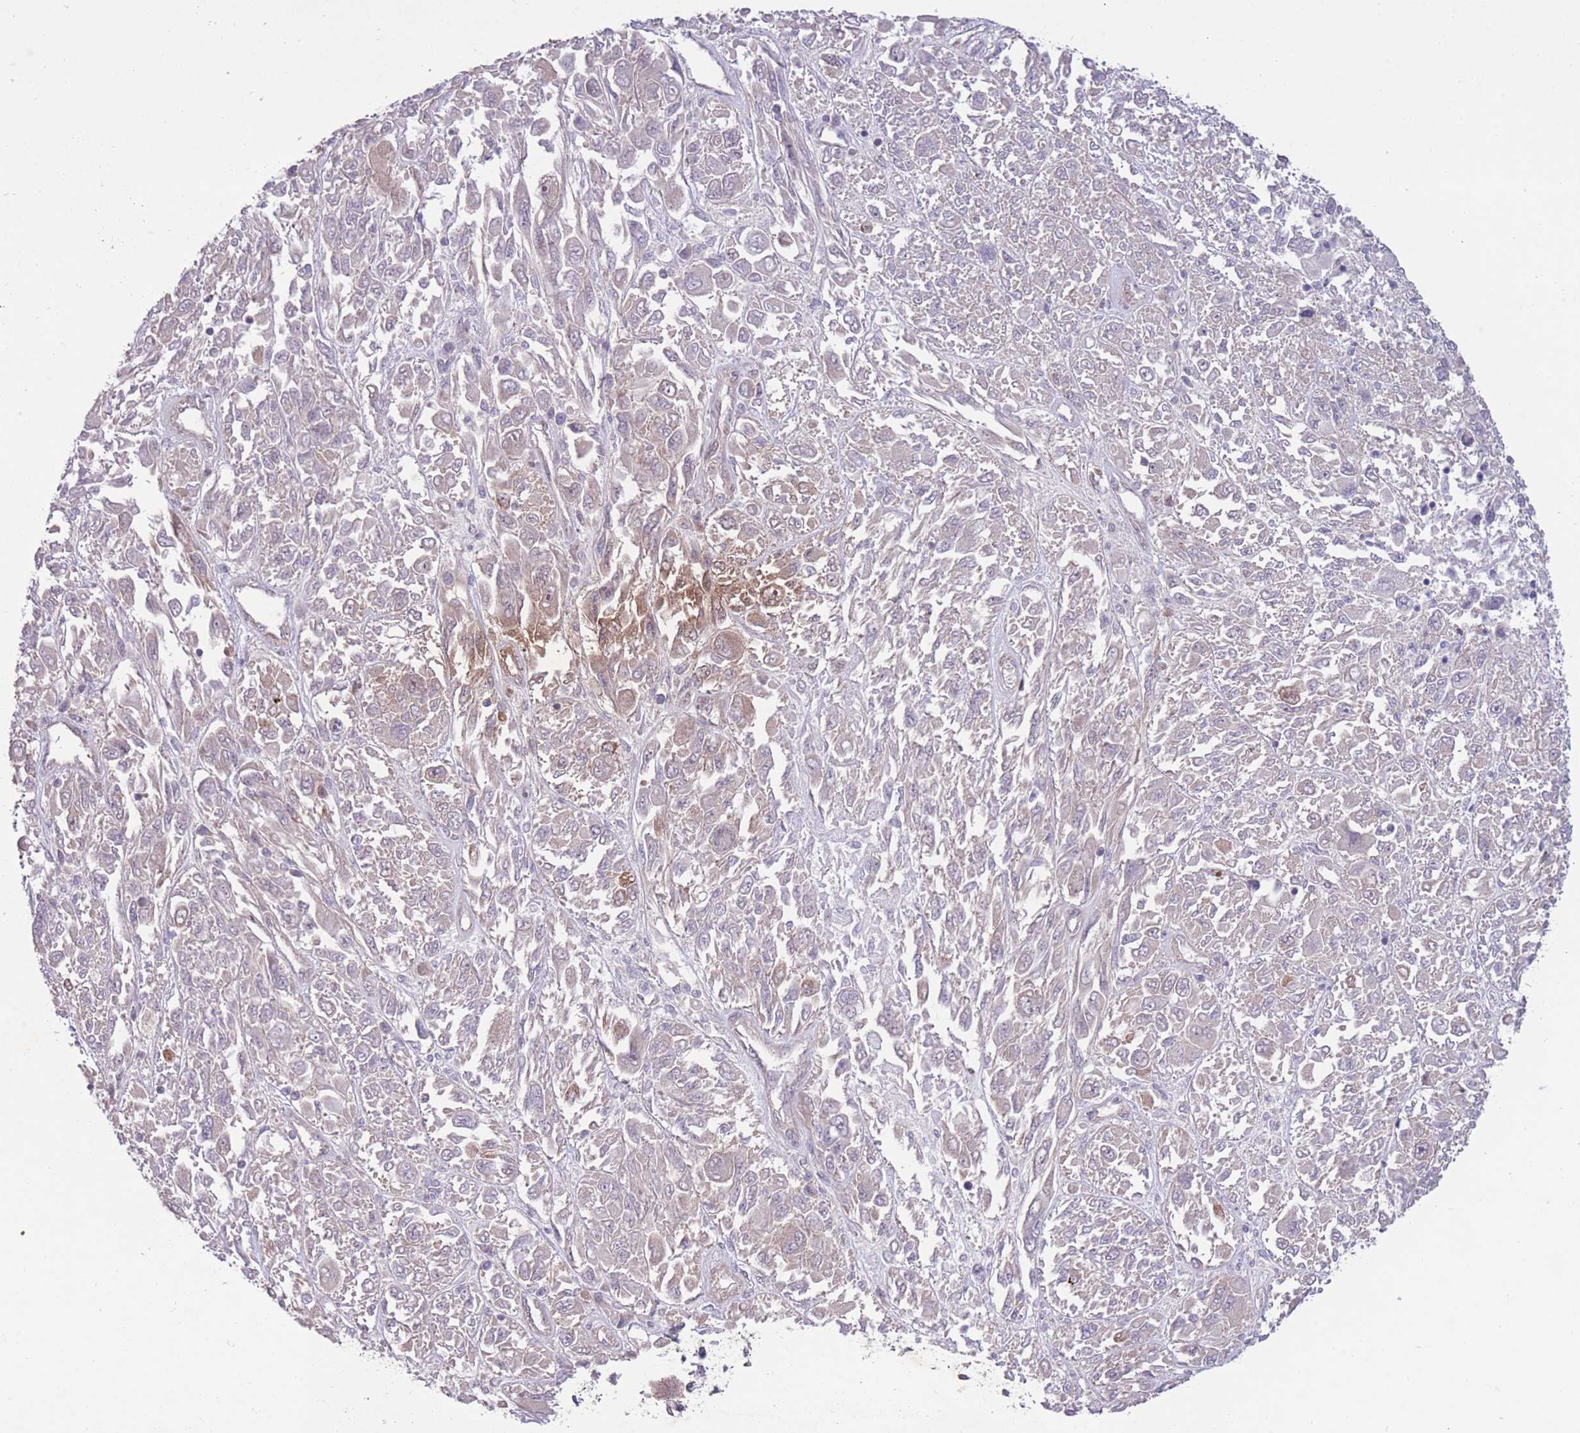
{"staining": {"intensity": "negative", "quantity": "none", "location": "none"}, "tissue": "melanoma", "cell_type": "Tumor cells", "image_type": "cancer", "snomed": [{"axis": "morphology", "description": "Malignant melanoma, NOS"}, {"axis": "topography", "description": "Skin"}], "caption": "The histopathology image reveals no staining of tumor cells in malignant melanoma.", "gene": "RIC8A", "patient": {"sex": "female", "age": 91}}